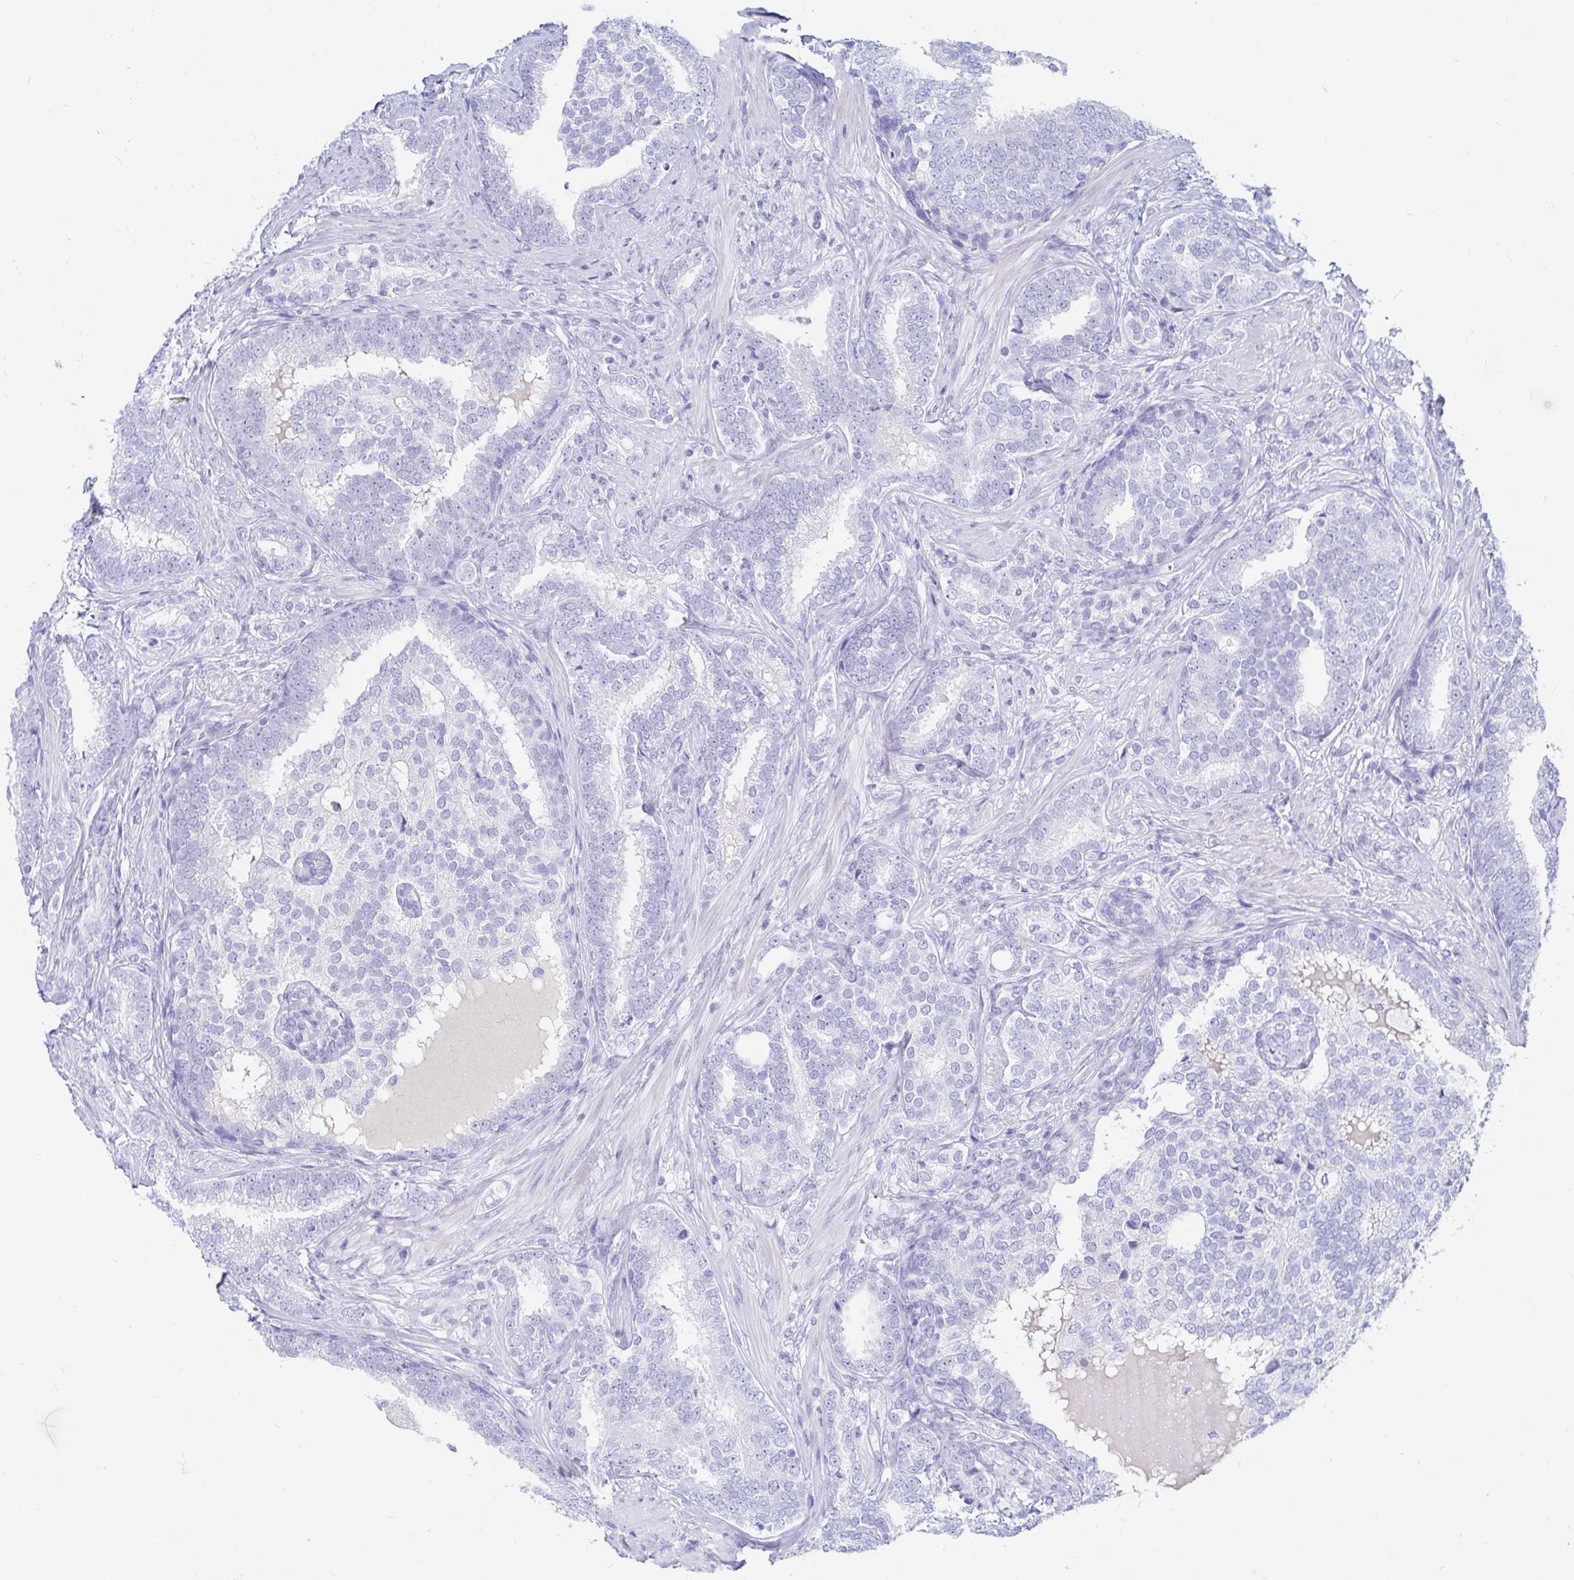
{"staining": {"intensity": "negative", "quantity": "none", "location": "none"}, "tissue": "prostate cancer", "cell_type": "Tumor cells", "image_type": "cancer", "snomed": [{"axis": "morphology", "description": "Adenocarcinoma, High grade"}, {"axis": "topography", "description": "Prostate"}], "caption": "DAB immunohistochemical staining of human prostate cancer (adenocarcinoma (high-grade)) exhibits no significant staining in tumor cells. The staining is performed using DAB (3,3'-diaminobenzidine) brown chromogen with nuclei counter-stained in using hematoxylin.", "gene": "NR2E1", "patient": {"sex": "male", "age": 72}}